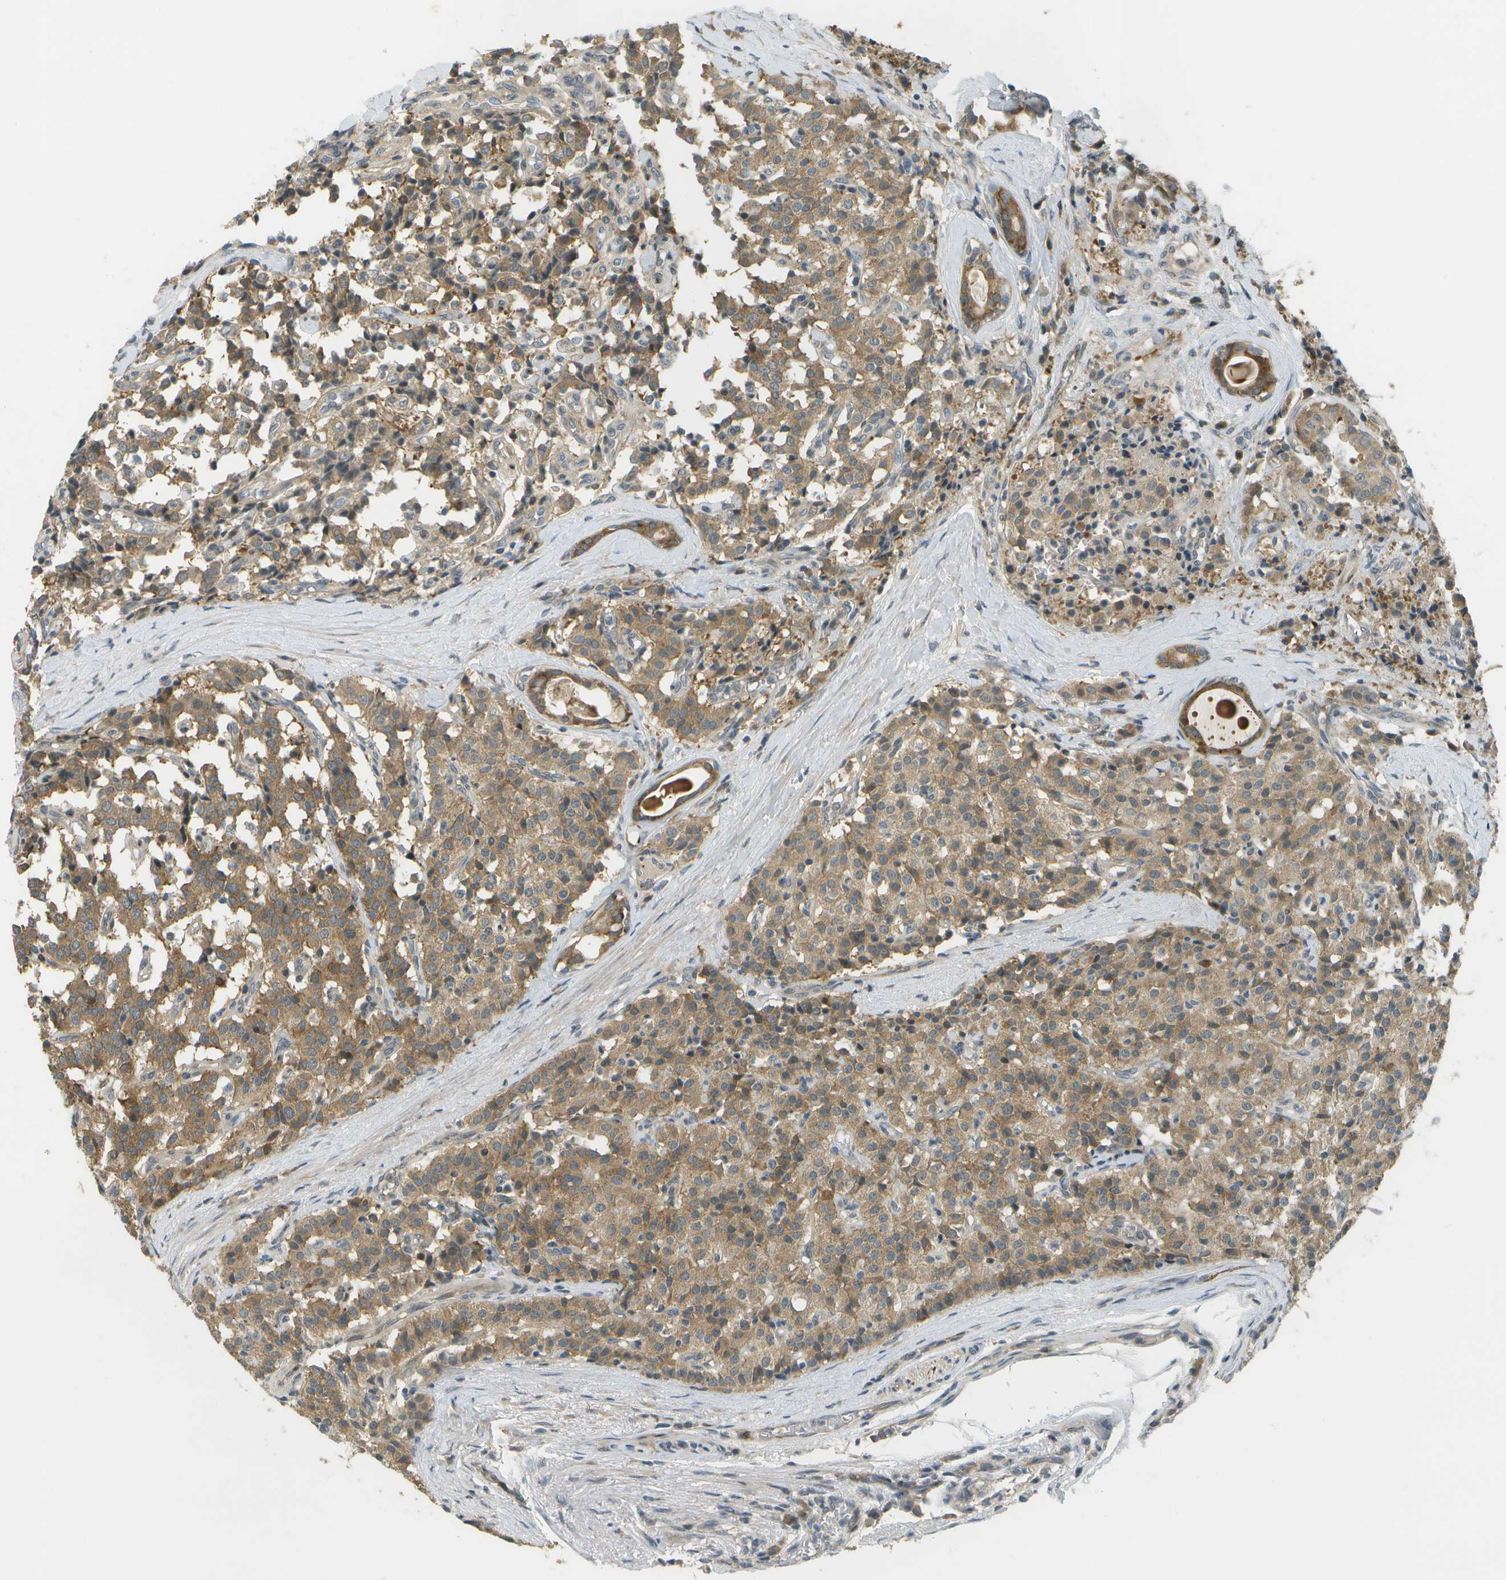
{"staining": {"intensity": "moderate", "quantity": ">75%", "location": "cytoplasmic/membranous"}, "tissue": "carcinoid", "cell_type": "Tumor cells", "image_type": "cancer", "snomed": [{"axis": "morphology", "description": "Carcinoid, malignant, NOS"}, {"axis": "topography", "description": "Lung"}], "caption": "Carcinoid (malignant) stained for a protein reveals moderate cytoplasmic/membranous positivity in tumor cells.", "gene": "WNK2", "patient": {"sex": "male", "age": 30}}